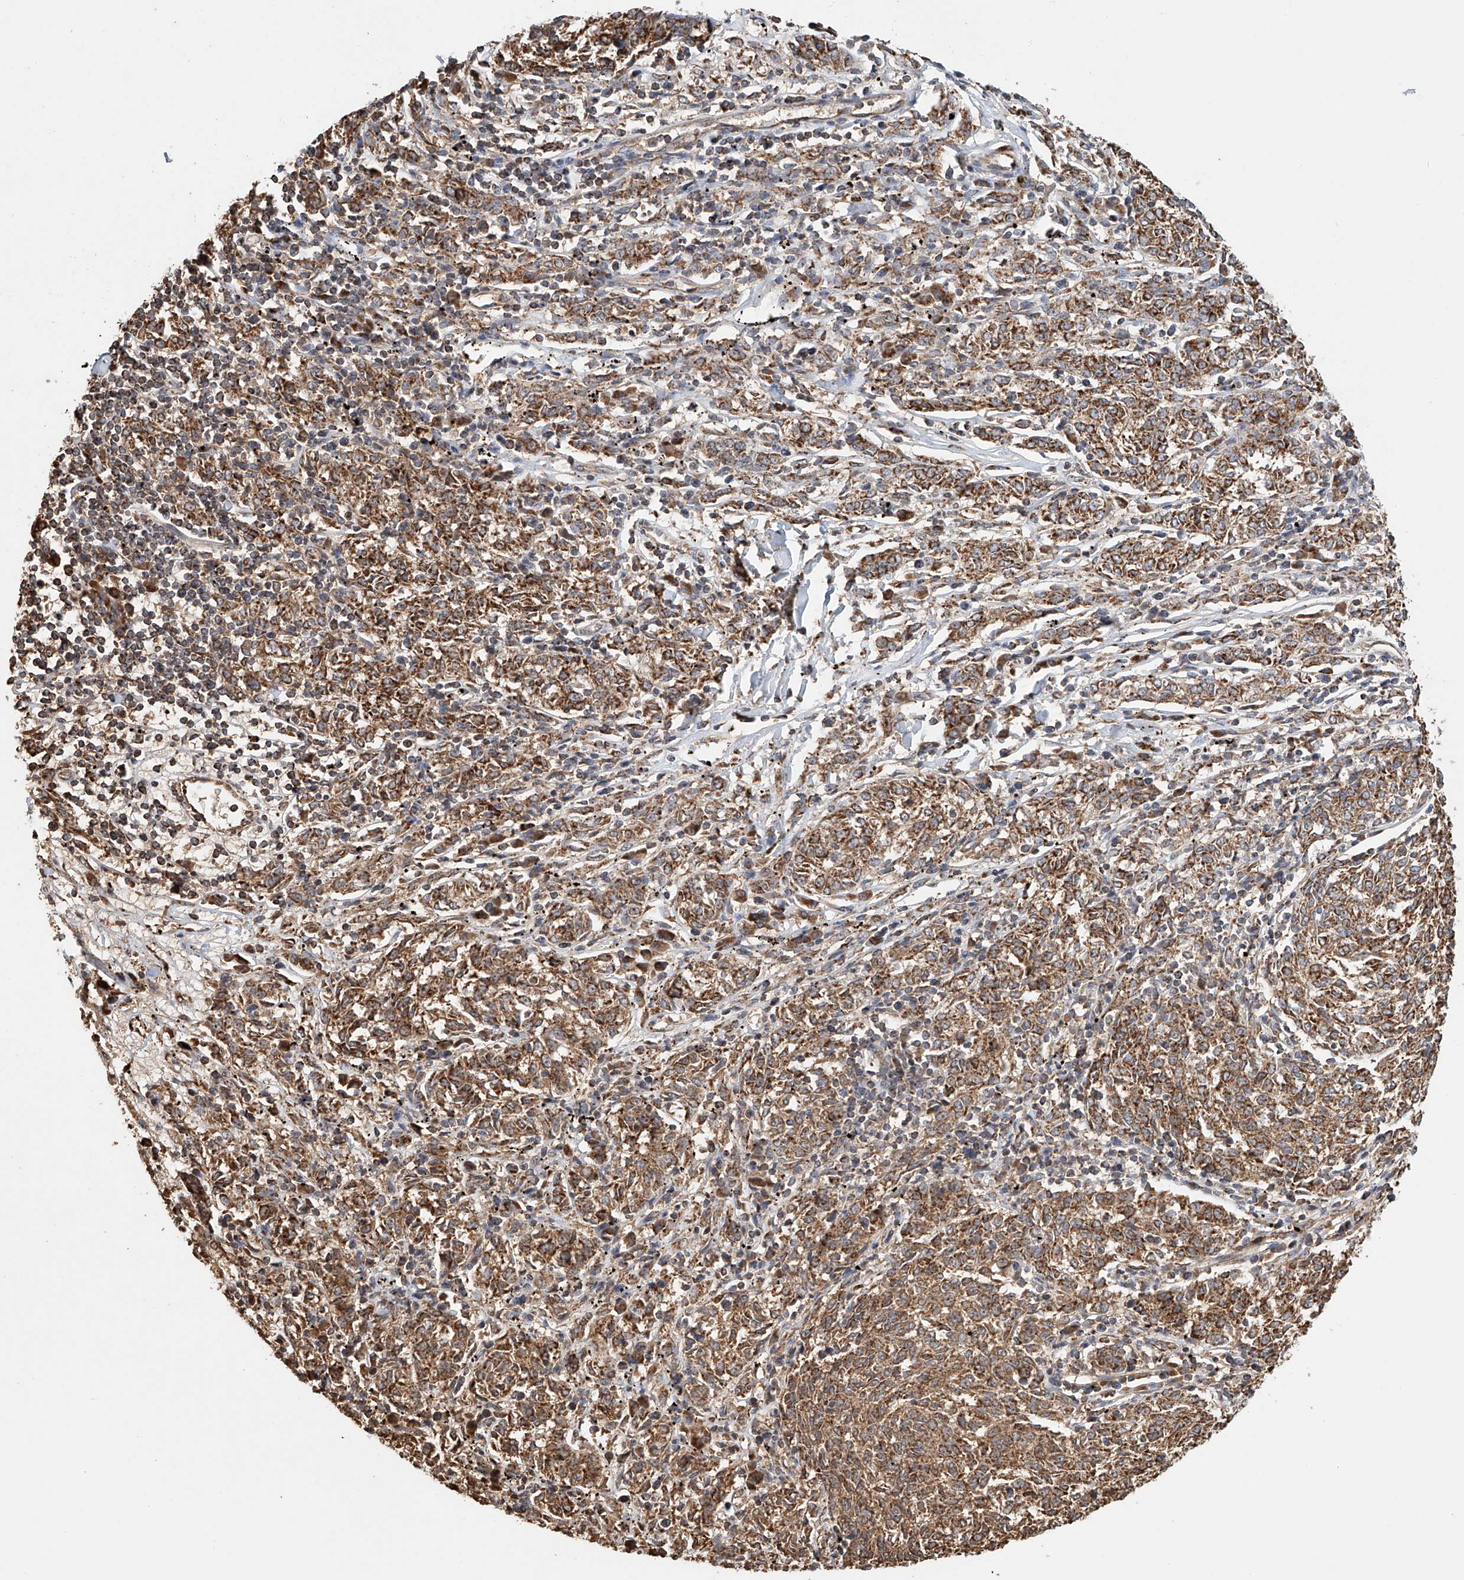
{"staining": {"intensity": "moderate", "quantity": ">75%", "location": "cytoplasmic/membranous"}, "tissue": "melanoma", "cell_type": "Tumor cells", "image_type": "cancer", "snomed": [{"axis": "morphology", "description": "Malignant melanoma, NOS"}, {"axis": "topography", "description": "Skin"}], "caption": "High-power microscopy captured an immunohistochemistry photomicrograph of melanoma, revealing moderate cytoplasmic/membranous positivity in approximately >75% of tumor cells.", "gene": "MCL1", "patient": {"sex": "female", "age": 72}}